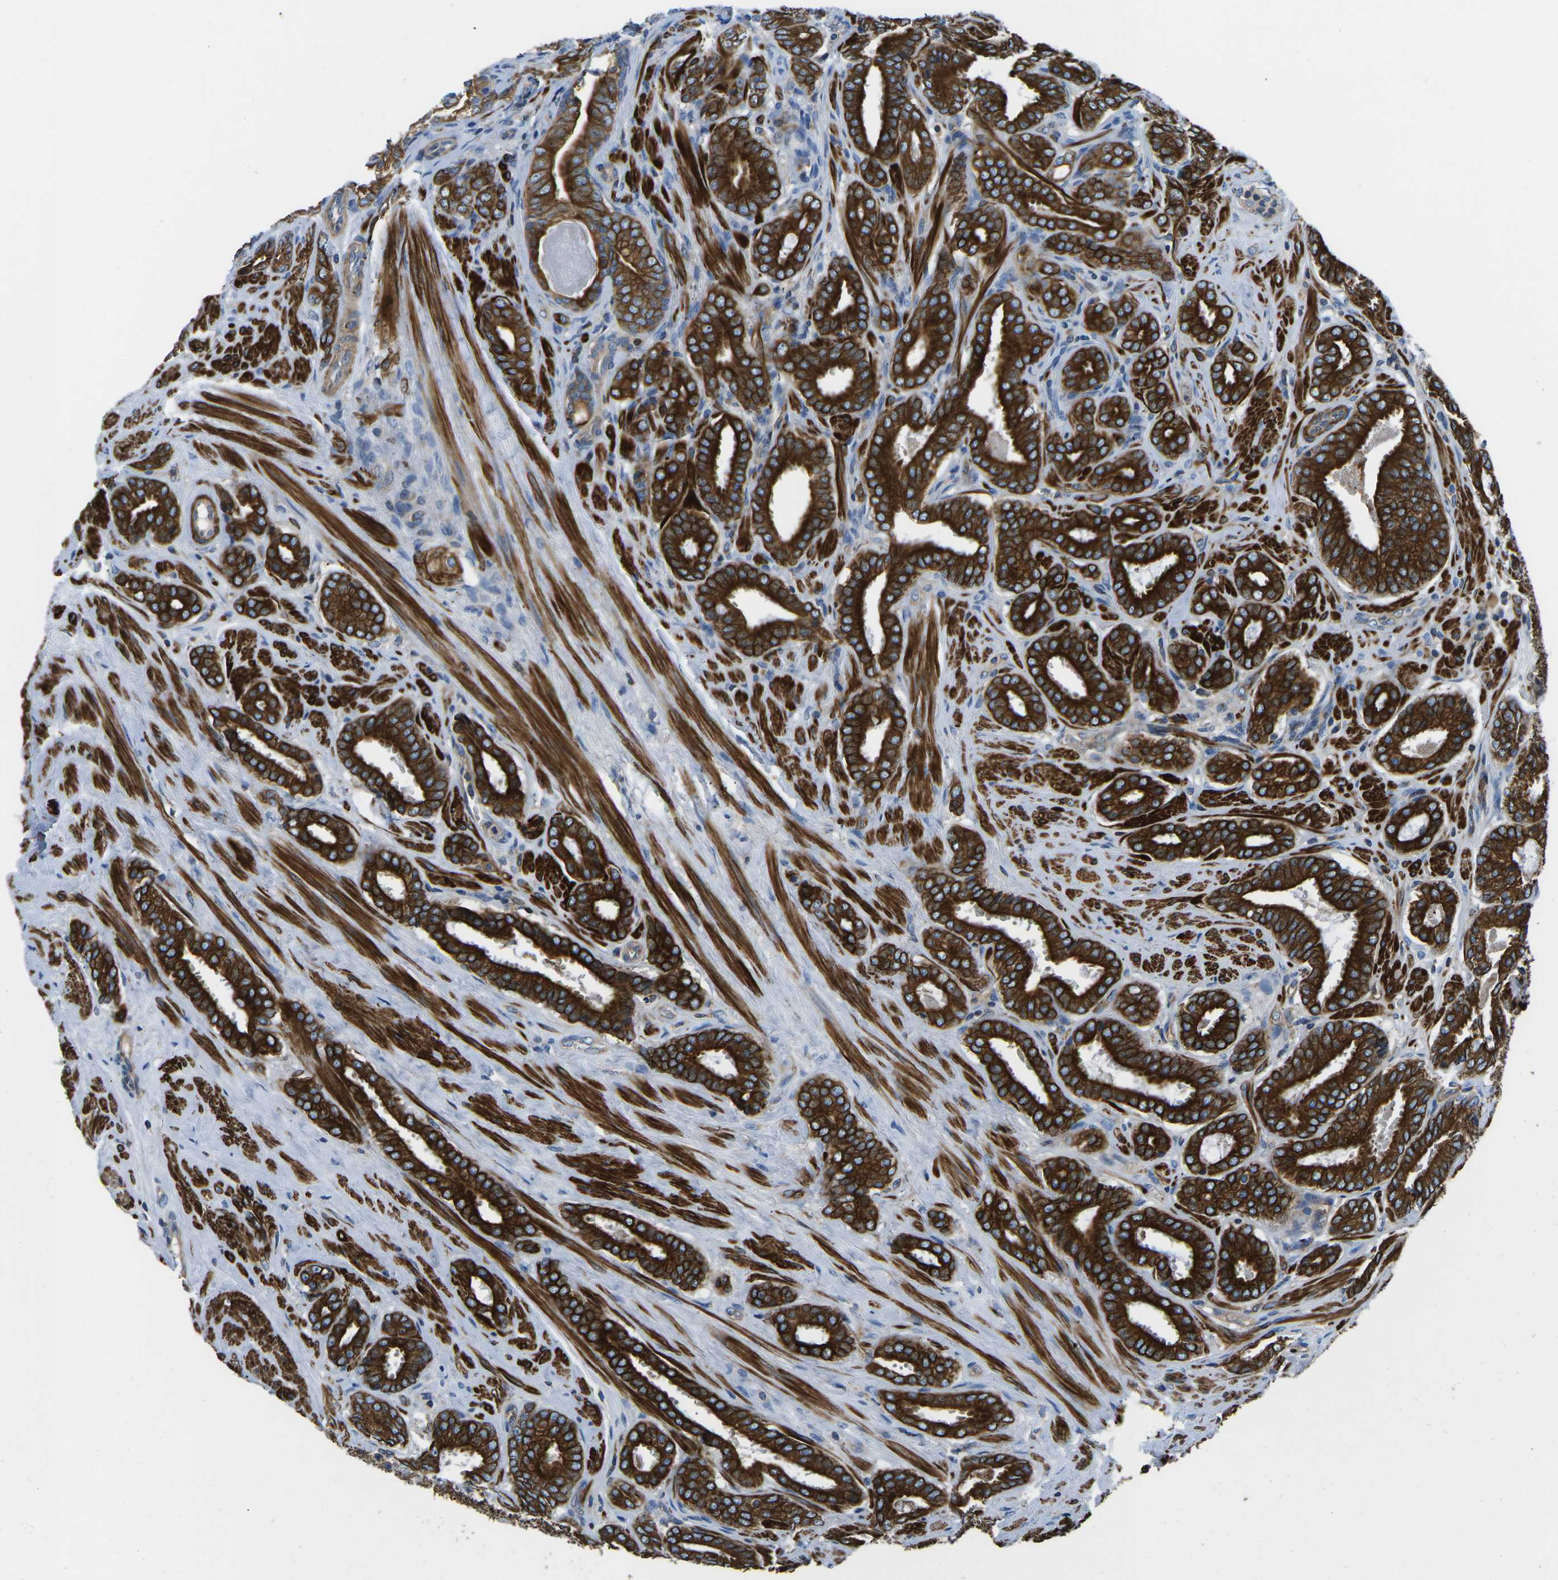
{"staining": {"intensity": "strong", "quantity": ">75%", "location": "cytoplasmic/membranous"}, "tissue": "prostate cancer", "cell_type": "Tumor cells", "image_type": "cancer", "snomed": [{"axis": "morphology", "description": "Adenocarcinoma, Low grade"}, {"axis": "topography", "description": "Prostate"}], "caption": "IHC histopathology image of prostate cancer (adenocarcinoma (low-grade)) stained for a protein (brown), which shows high levels of strong cytoplasmic/membranous positivity in about >75% of tumor cells.", "gene": "KCNJ15", "patient": {"sex": "male", "age": 69}}